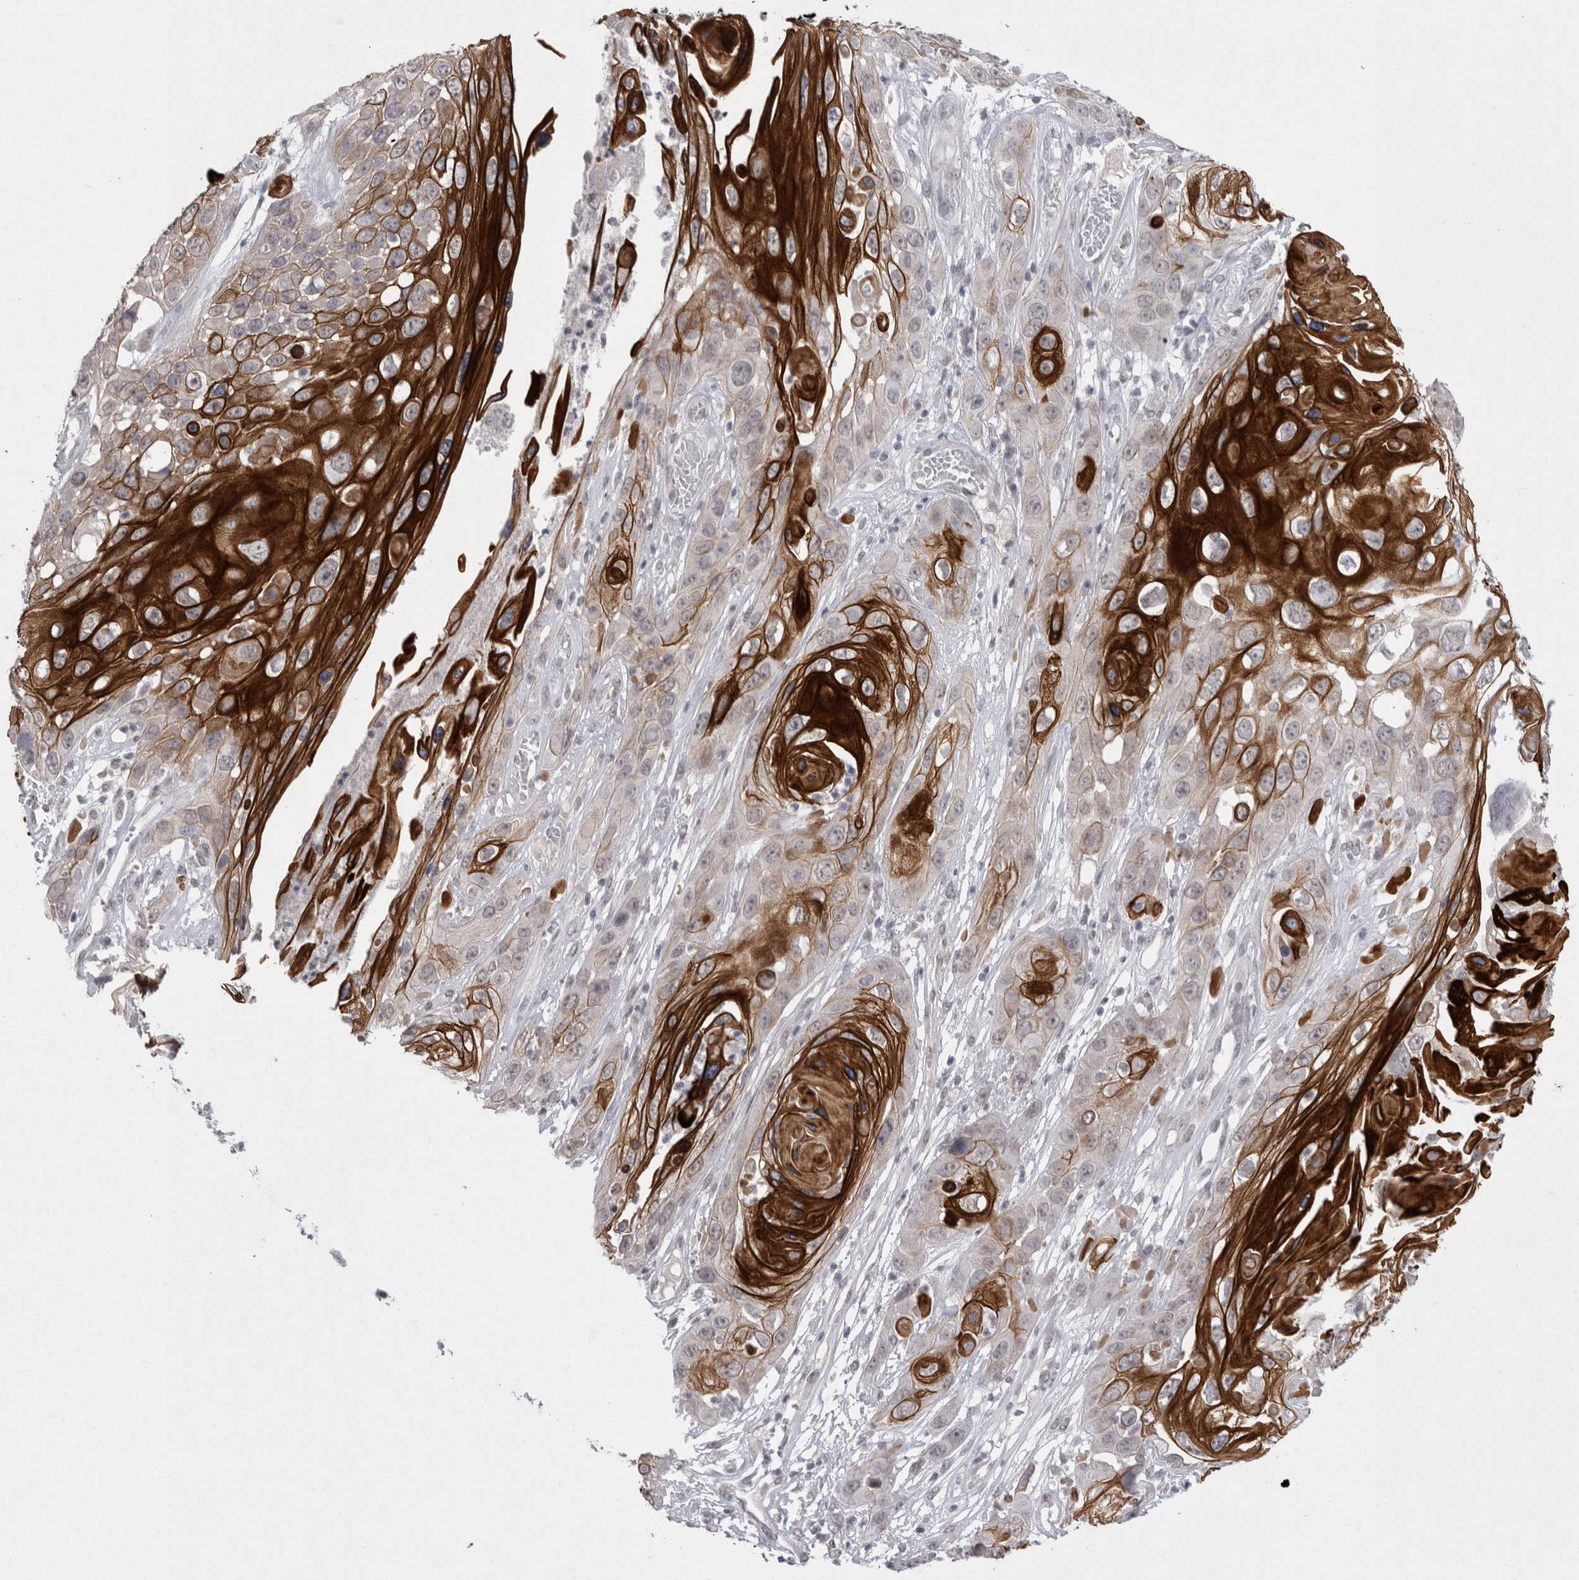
{"staining": {"intensity": "strong", "quantity": "25%-75%", "location": "cytoplasmic/membranous"}, "tissue": "skin cancer", "cell_type": "Tumor cells", "image_type": "cancer", "snomed": [{"axis": "morphology", "description": "Squamous cell carcinoma, NOS"}, {"axis": "topography", "description": "Skin"}], "caption": "A brown stain shows strong cytoplasmic/membranous staining of a protein in human skin cancer (squamous cell carcinoma) tumor cells. (Stains: DAB in brown, nuclei in blue, Microscopy: brightfield microscopy at high magnification).", "gene": "DDX4", "patient": {"sex": "male", "age": 55}}